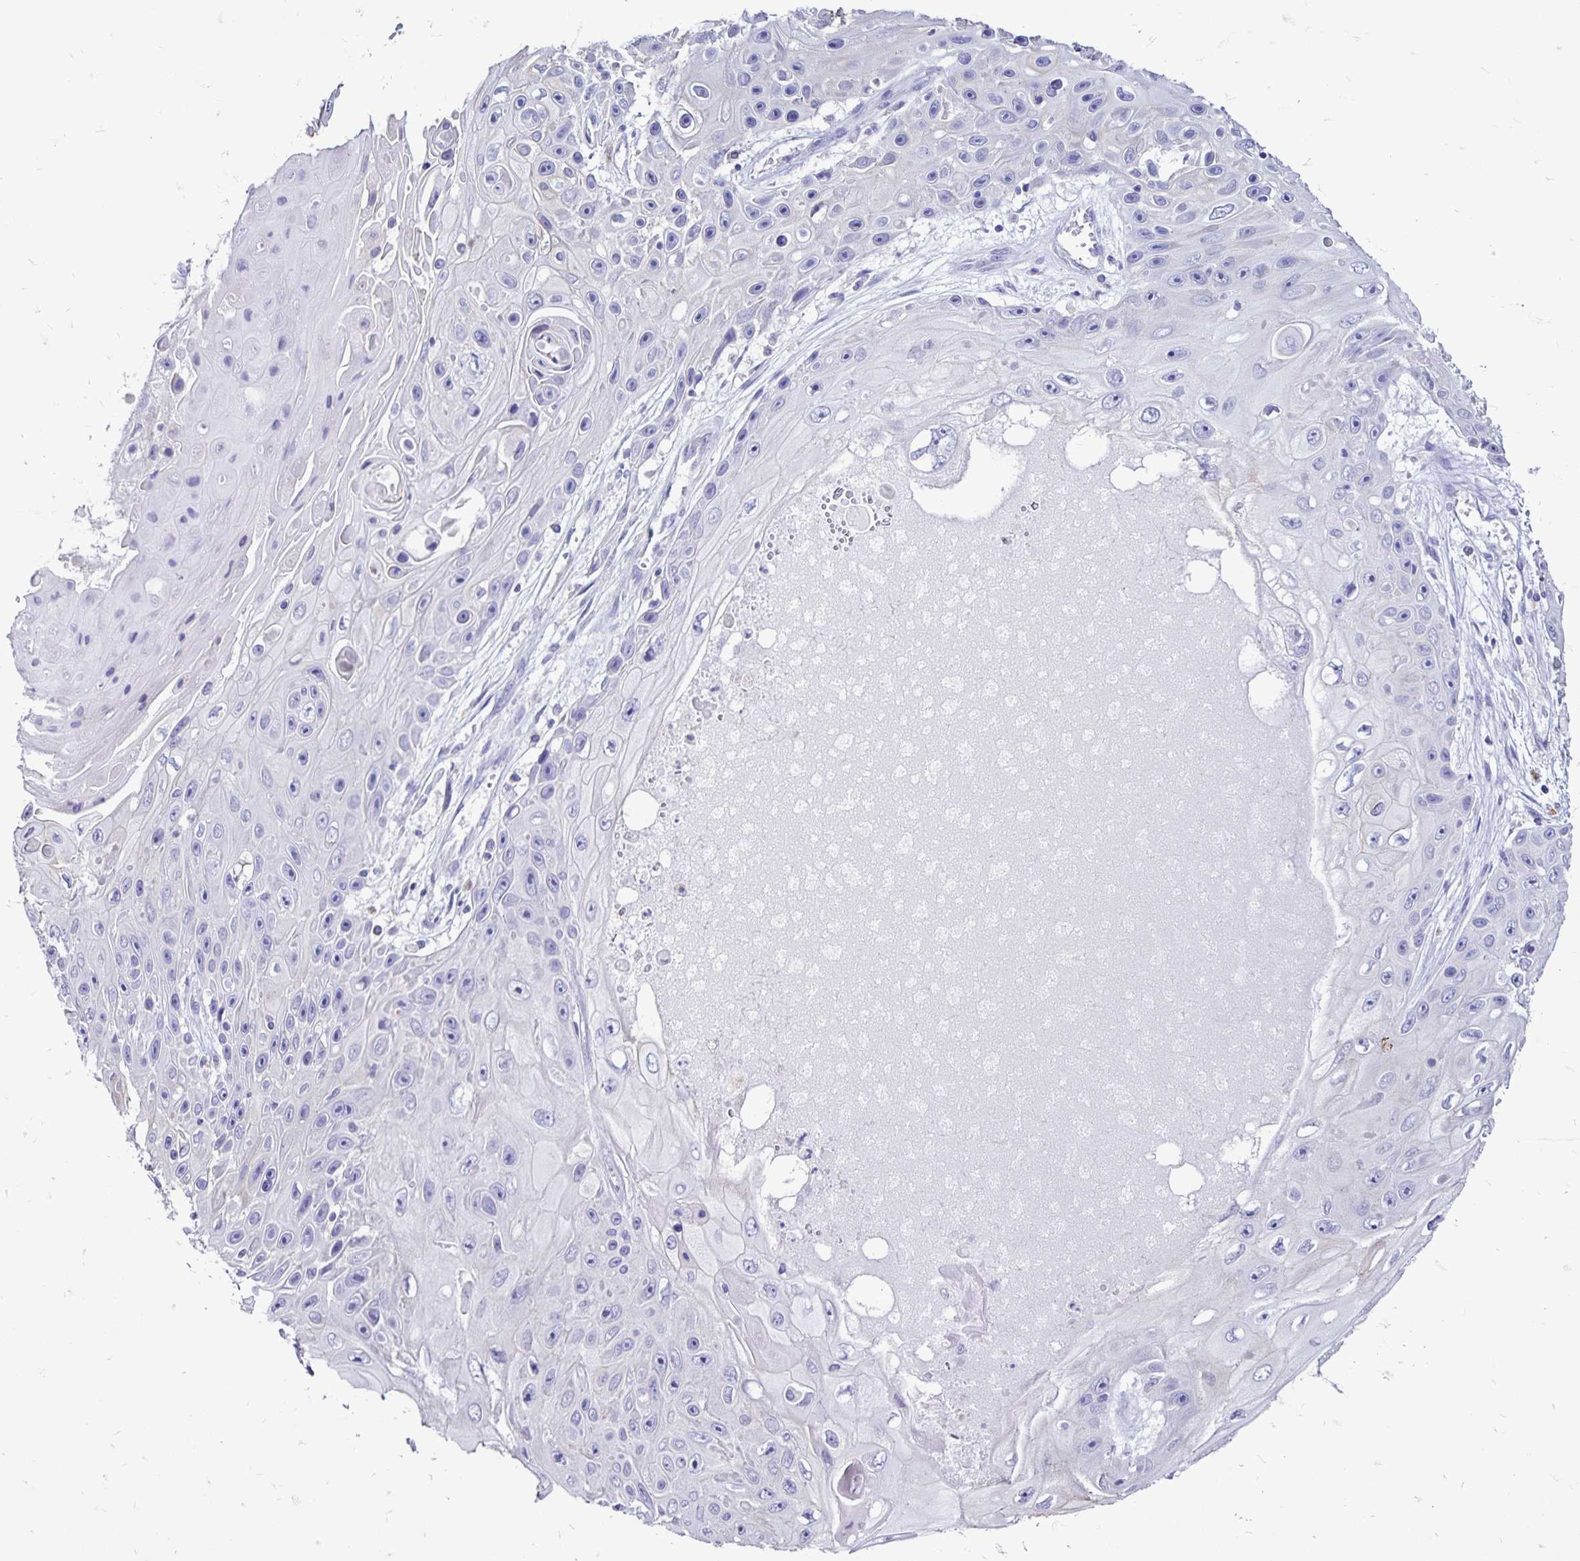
{"staining": {"intensity": "negative", "quantity": "none", "location": "none"}, "tissue": "skin cancer", "cell_type": "Tumor cells", "image_type": "cancer", "snomed": [{"axis": "morphology", "description": "Squamous cell carcinoma, NOS"}, {"axis": "topography", "description": "Skin"}], "caption": "Immunohistochemical staining of human squamous cell carcinoma (skin) reveals no significant expression in tumor cells. (Stains: DAB immunohistochemistry (IHC) with hematoxylin counter stain, Microscopy: brightfield microscopy at high magnification).", "gene": "EVPL", "patient": {"sex": "male", "age": 82}}